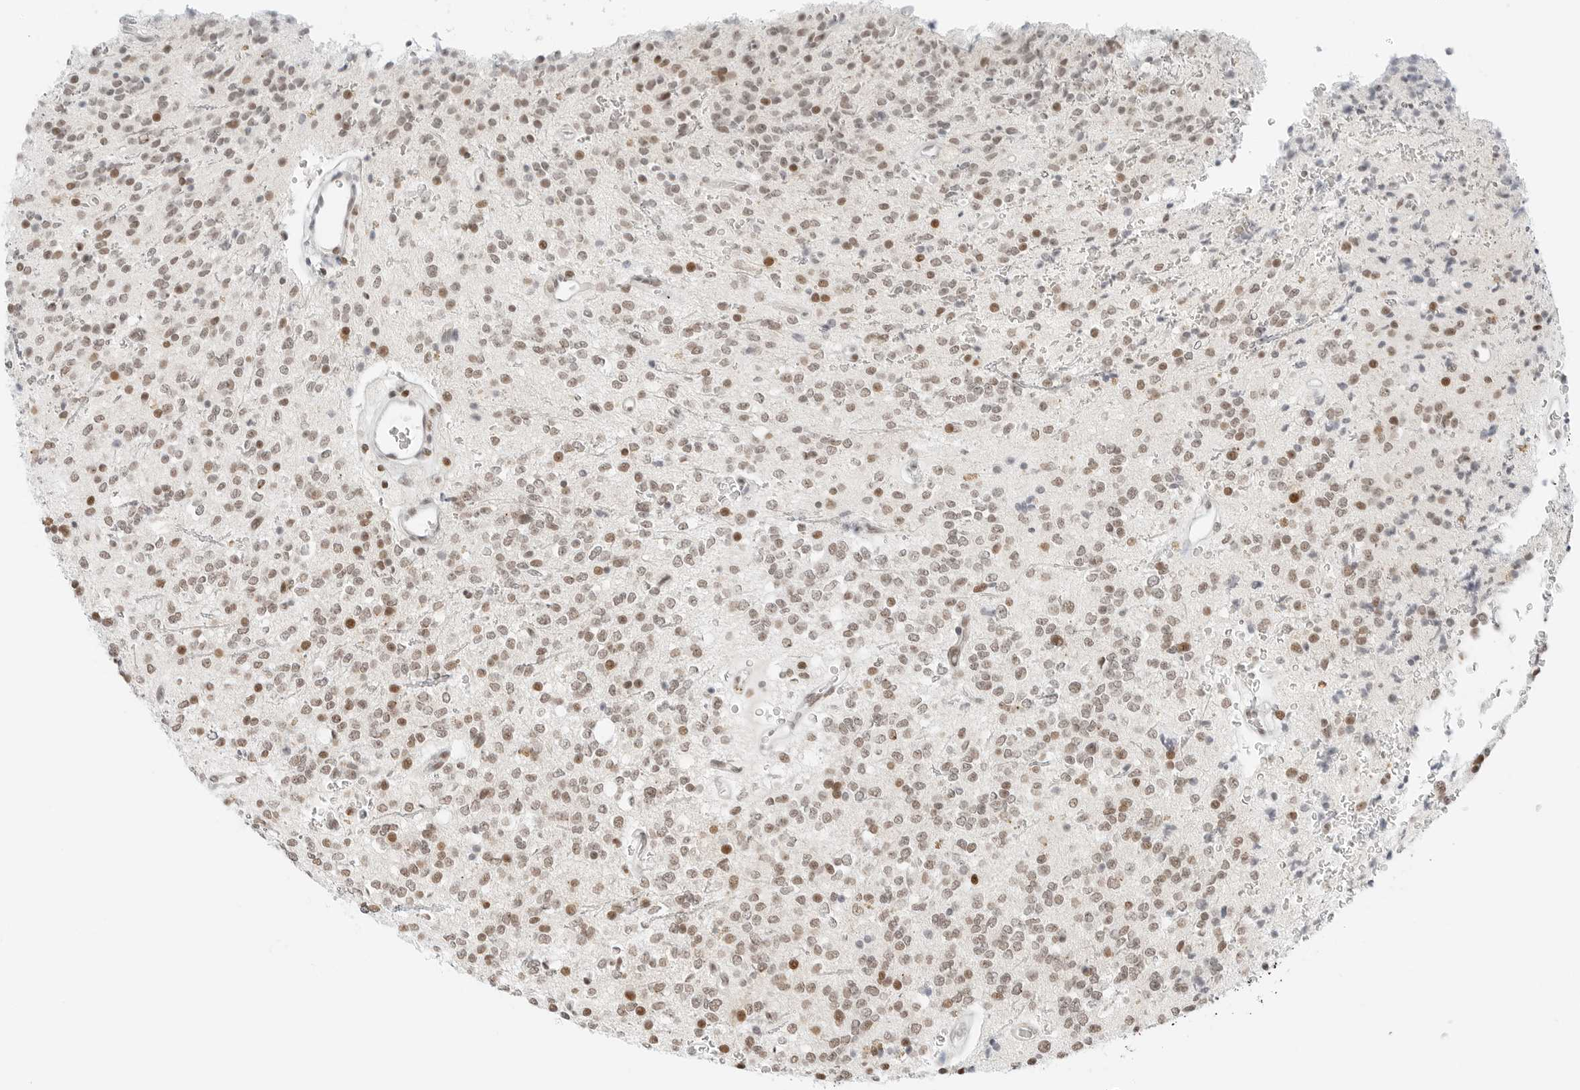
{"staining": {"intensity": "moderate", "quantity": ">75%", "location": "nuclear"}, "tissue": "glioma", "cell_type": "Tumor cells", "image_type": "cancer", "snomed": [{"axis": "morphology", "description": "Glioma, malignant, High grade"}, {"axis": "topography", "description": "Brain"}], "caption": "High-grade glioma (malignant) tissue reveals moderate nuclear positivity in about >75% of tumor cells", "gene": "CRTC2", "patient": {"sex": "male", "age": 34}}